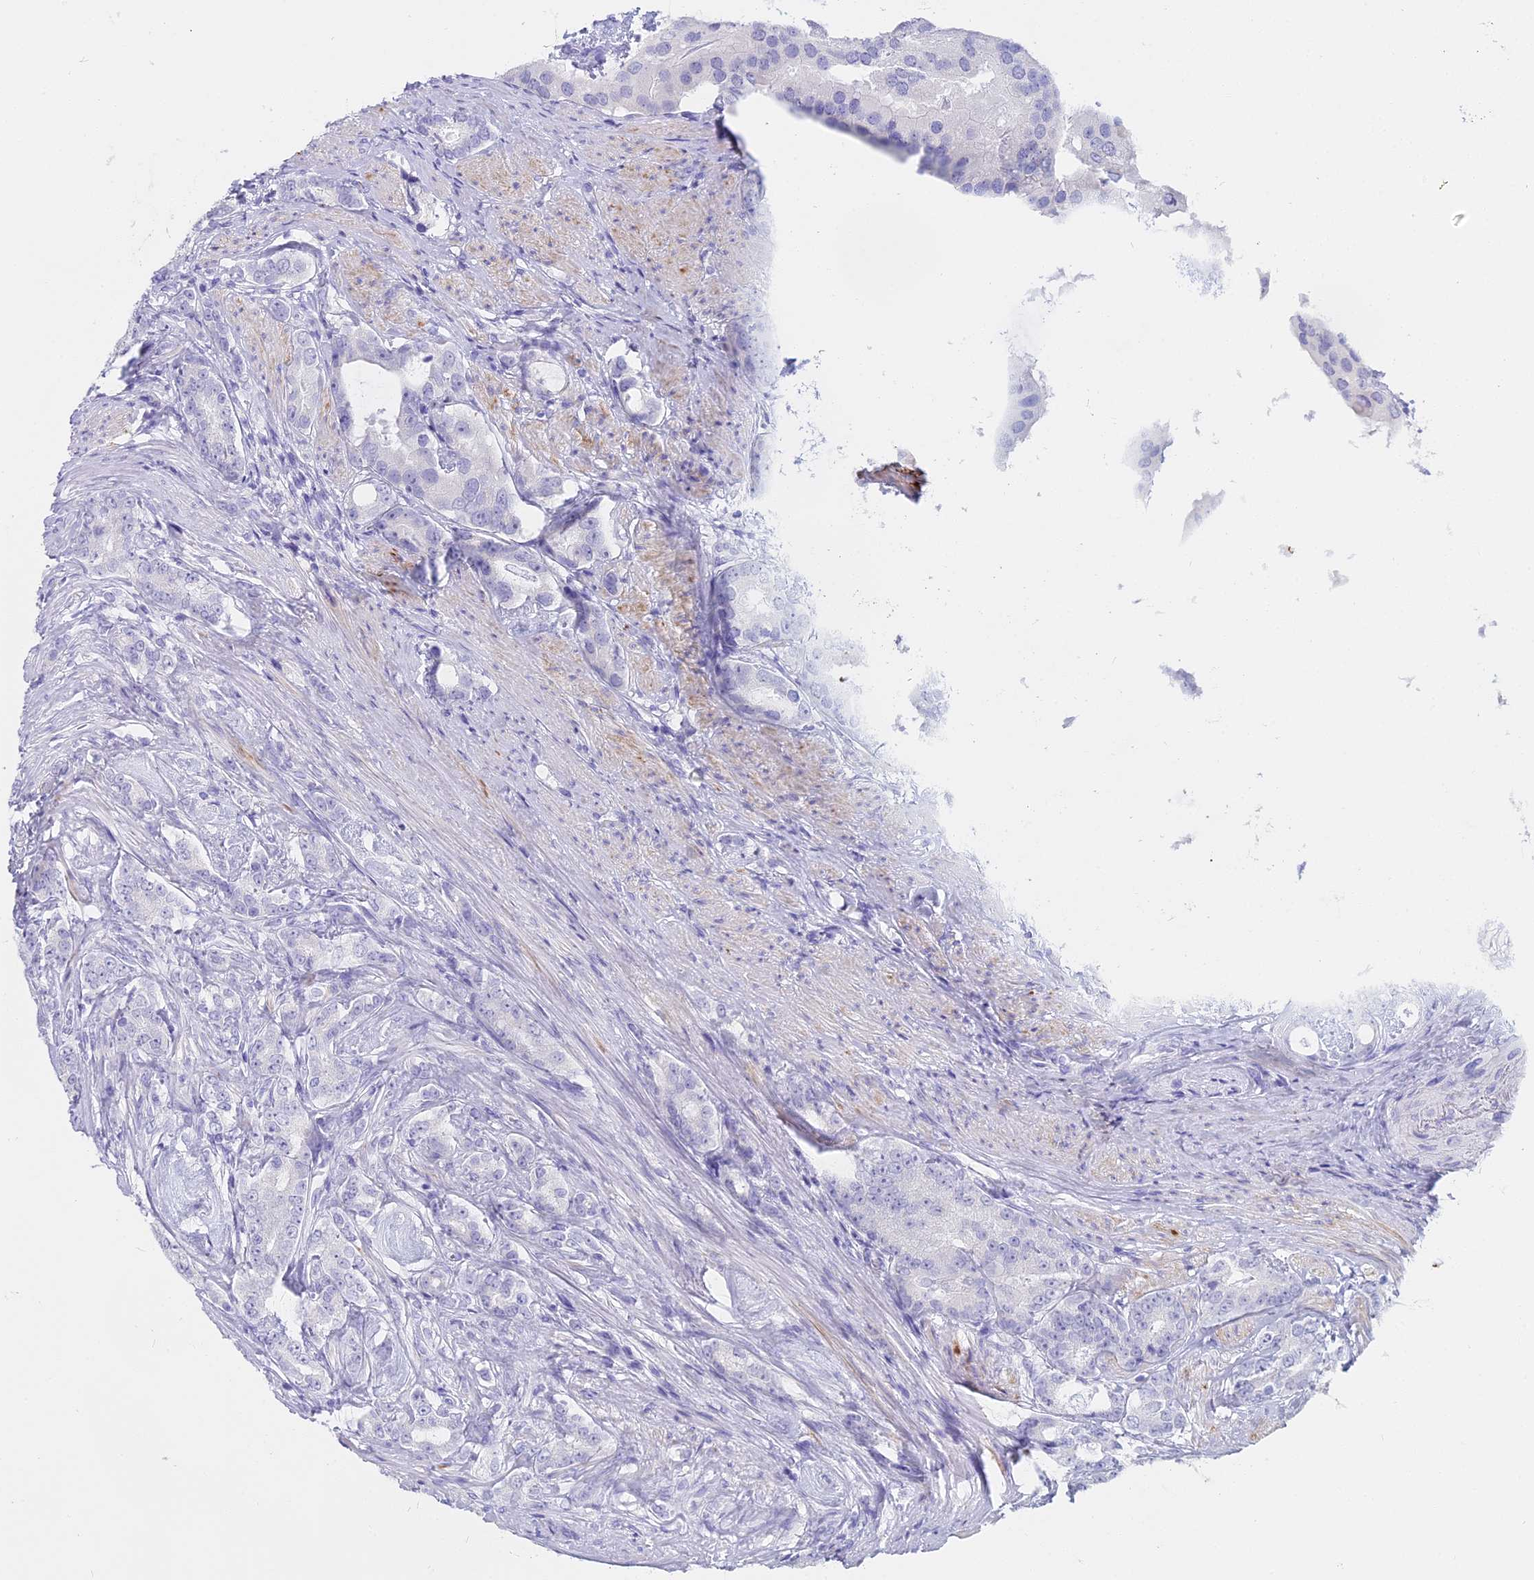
{"staining": {"intensity": "negative", "quantity": "none", "location": "none"}, "tissue": "prostate cancer", "cell_type": "Tumor cells", "image_type": "cancer", "snomed": [{"axis": "morphology", "description": "Adenocarcinoma, Low grade"}, {"axis": "topography", "description": "Prostate"}], "caption": "IHC of human prostate cancer shows no staining in tumor cells.", "gene": "ALPP", "patient": {"sex": "male", "age": 71}}